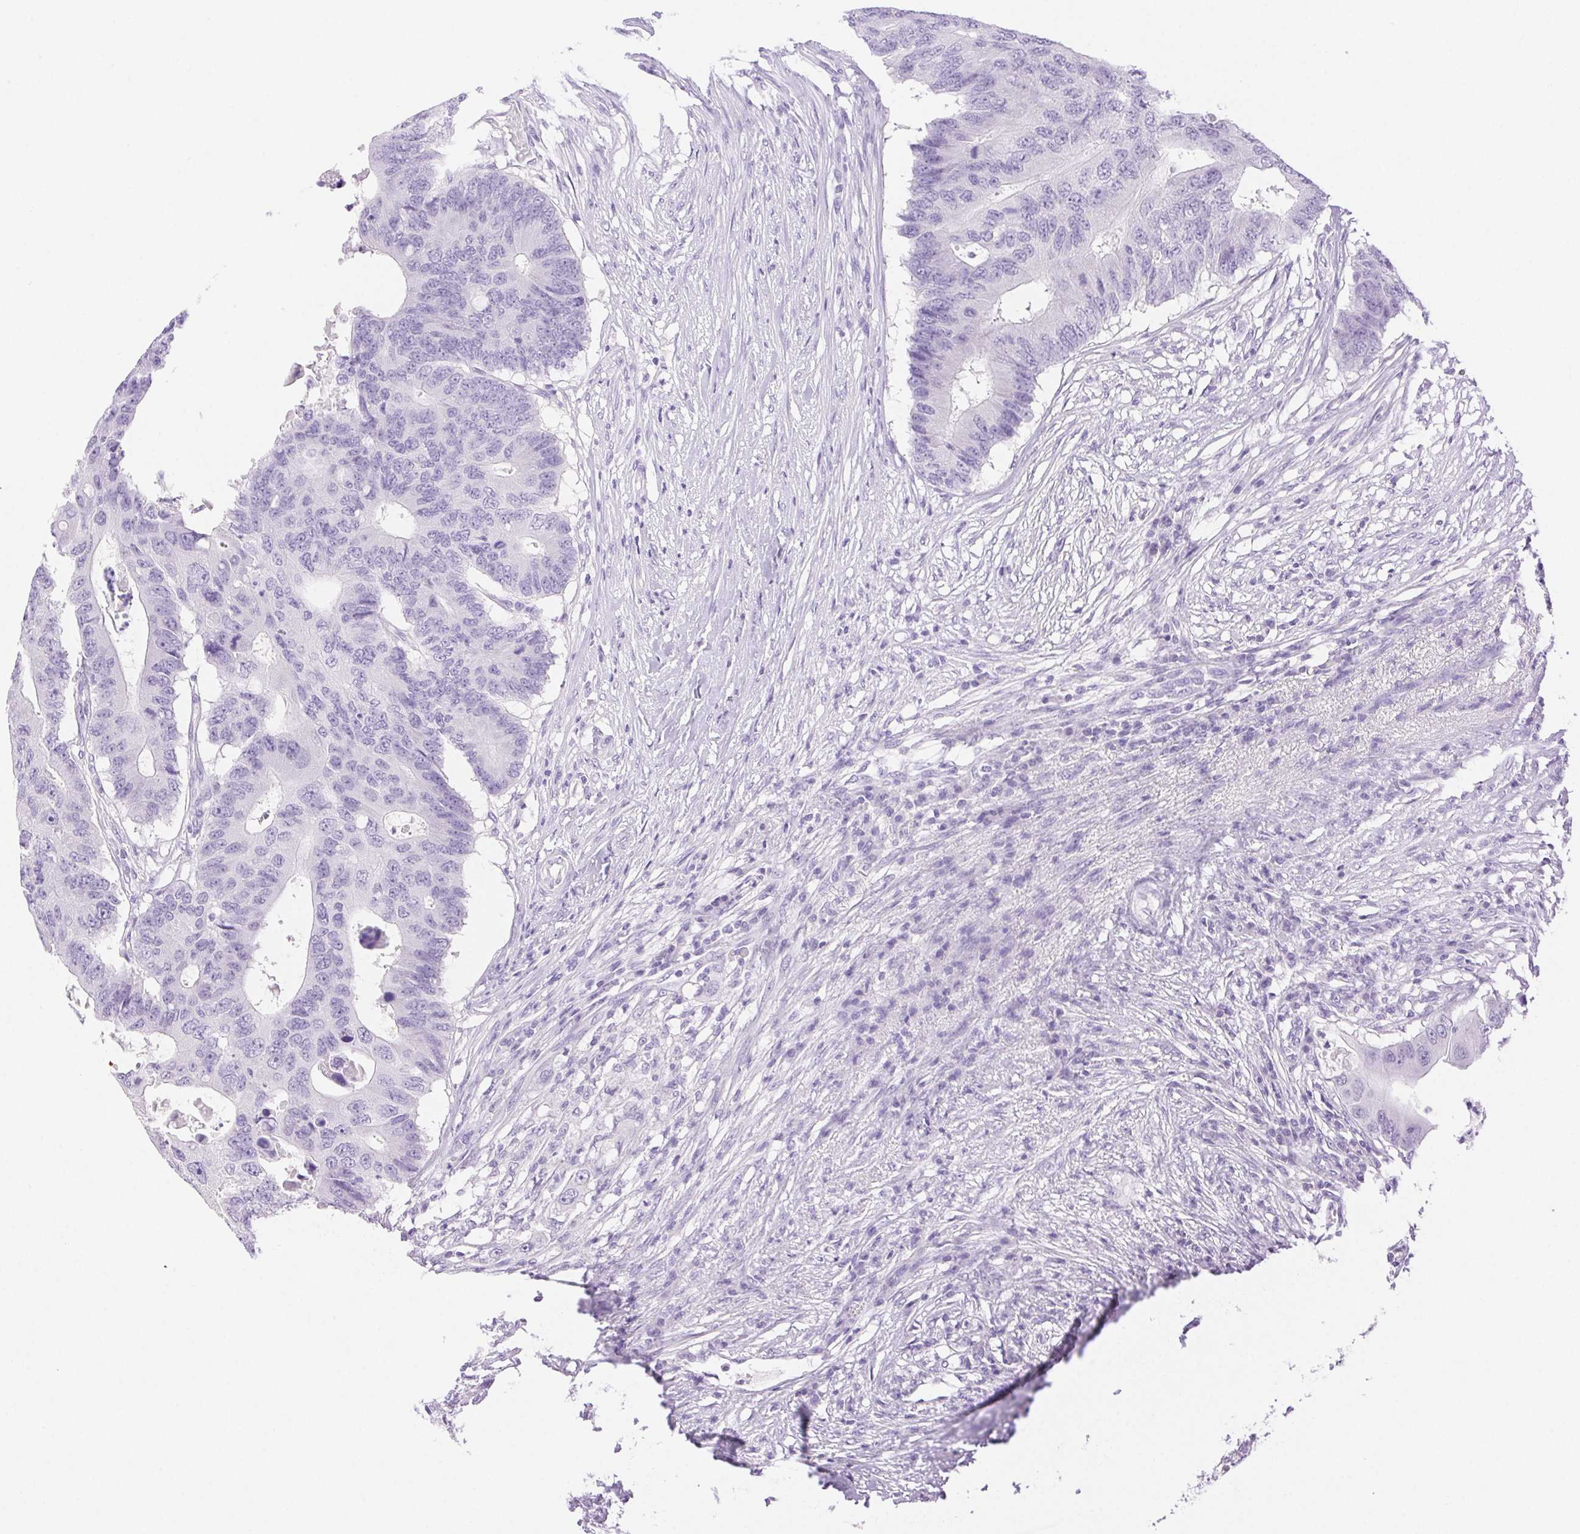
{"staining": {"intensity": "negative", "quantity": "none", "location": "none"}, "tissue": "colorectal cancer", "cell_type": "Tumor cells", "image_type": "cancer", "snomed": [{"axis": "morphology", "description": "Adenocarcinoma, NOS"}, {"axis": "topography", "description": "Colon"}], "caption": "This is an immunohistochemistry (IHC) image of adenocarcinoma (colorectal). There is no staining in tumor cells.", "gene": "SPACA4", "patient": {"sex": "male", "age": 71}}